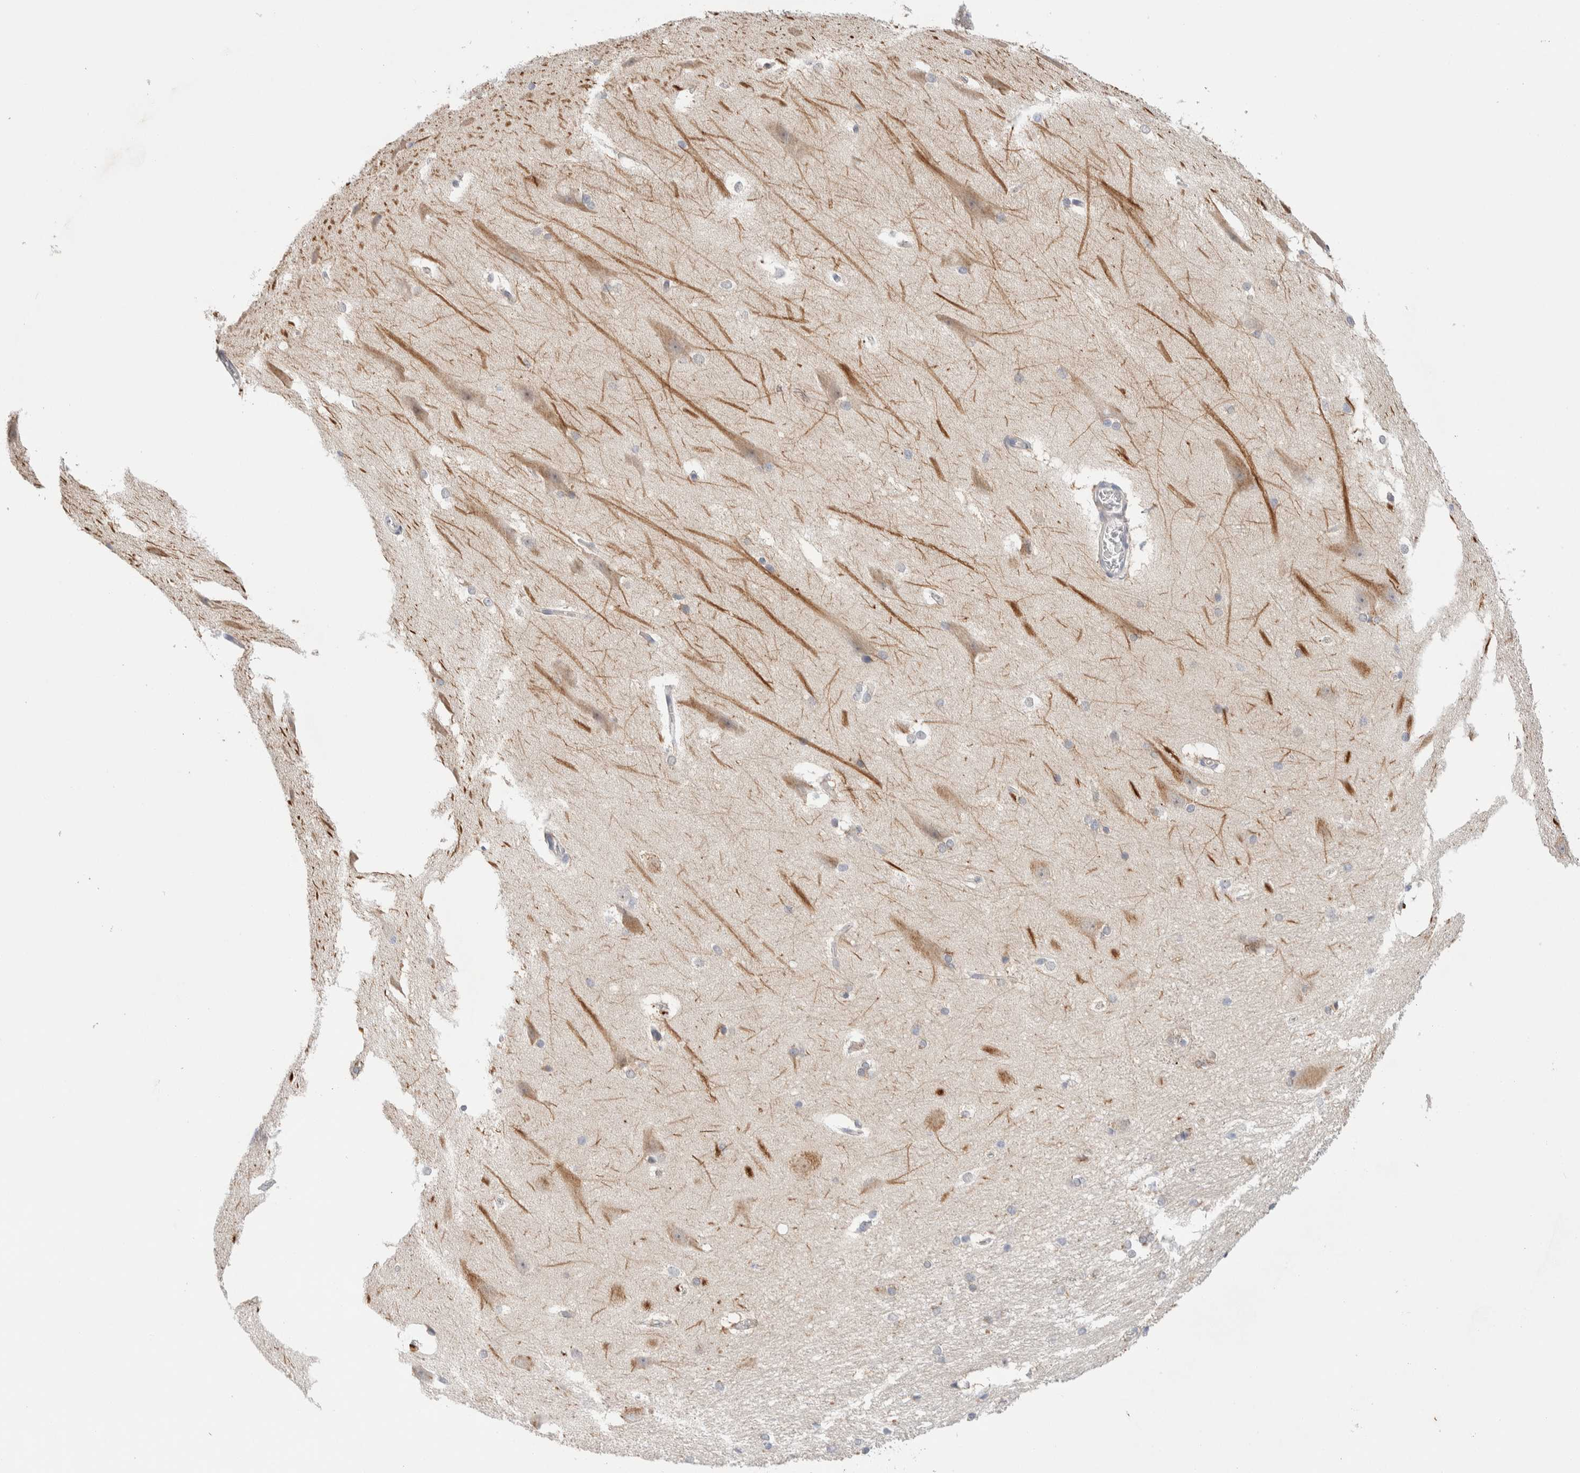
{"staining": {"intensity": "moderate", "quantity": "<25%", "location": "cytoplasmic/membranous"}, "tissue": "hippocampus", "cell_type": "Glial cells", "image_type": "normal", "snomed": [{"axis": "morphology", "description": "Normal tissue, NOS"}, {"axis": "topography", "description": "Hippocampus"}], "caption": "Immunohistochemical staining of normal hippocampus exhibits low levels of moderate cytoplasmic/membranous positivity in approximately <25% of glial cells.", "gene": "DNAJB6", "patient": {"sex": "female", "age": 19}}